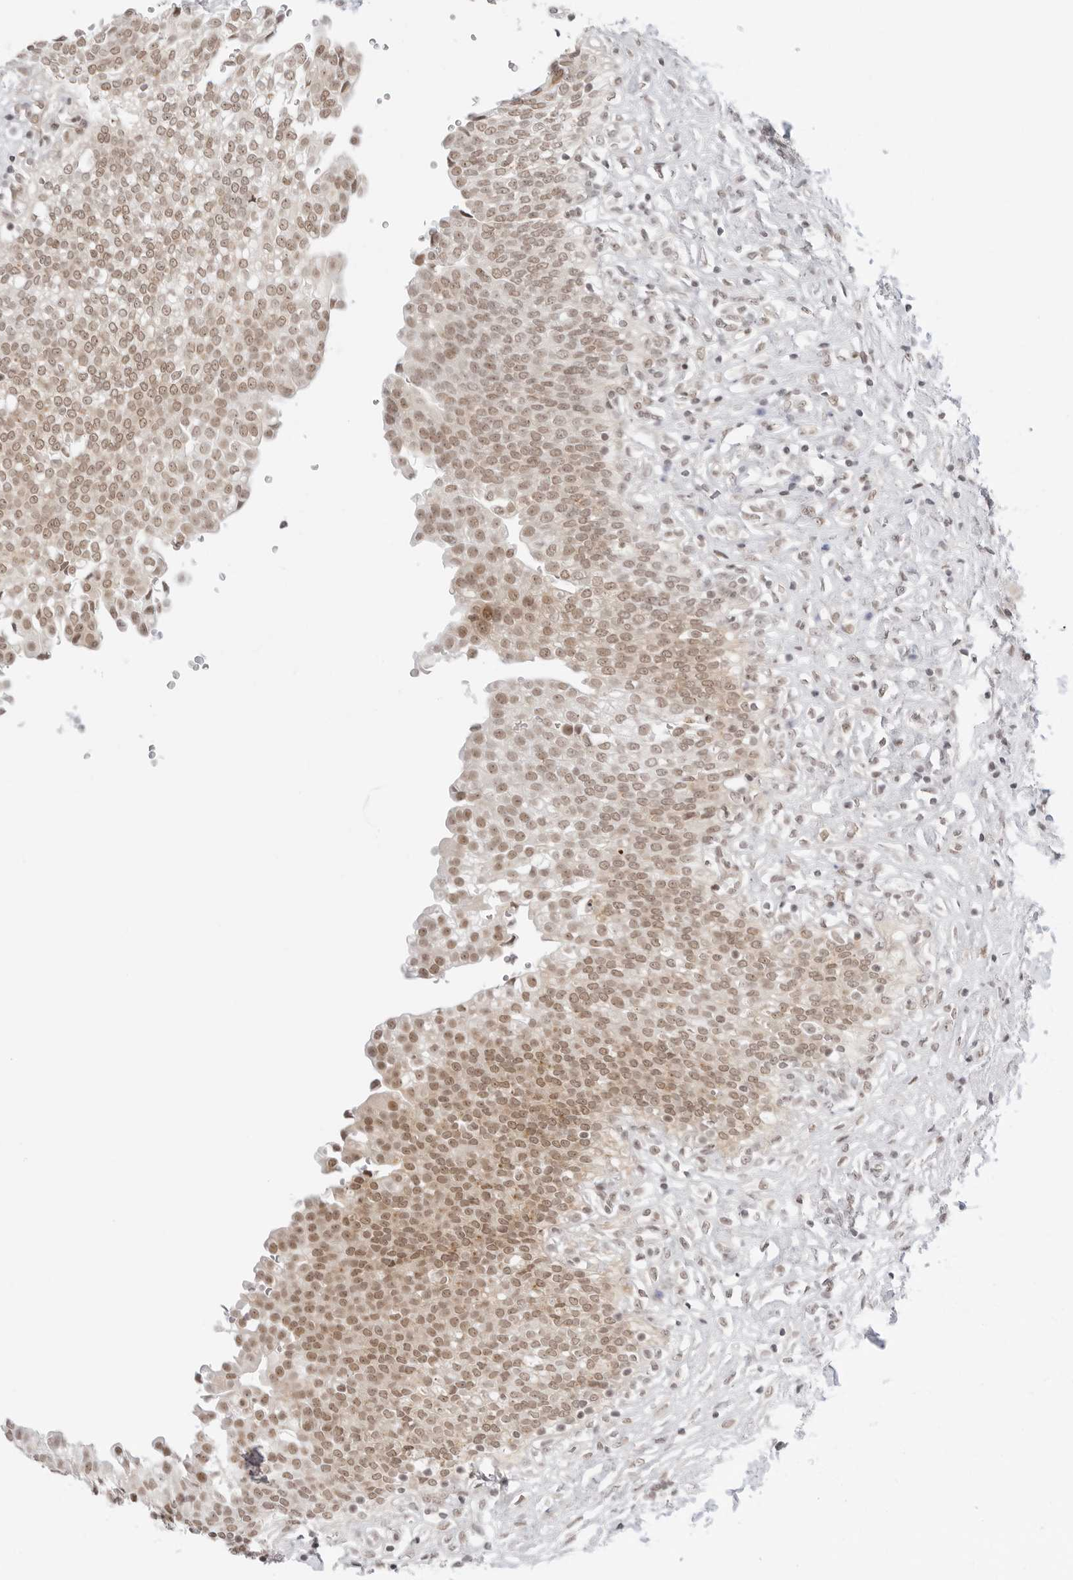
{"staining": {"intensity": "moderate", "quantity": "25%-75%", "location": "cytoplasmic/membranous,nuclear"}, "tissue": "urinary bladder", "cell_type": "Urothelial cells", "image_type": "normal", "snomed": [{"axis": "morphology", "description": "Urothelial carcinoma, High grade"}, {"axis": "topography", "description": "Urinary bladder"}], "caption": "Urothelial cells show medium levels of moderate cytoplasmic/membranous,nuclear staining in about 25%-75% of cells in unremarkable urinary bladder. The staining was performed using DAB (3,3'-diaminobenzidine), with brown indicating positive protein expression. Nuclei are stained blue with hematoxylin.", "gene": "TCIM", "patient": {"sex": "male", "age": 46}}